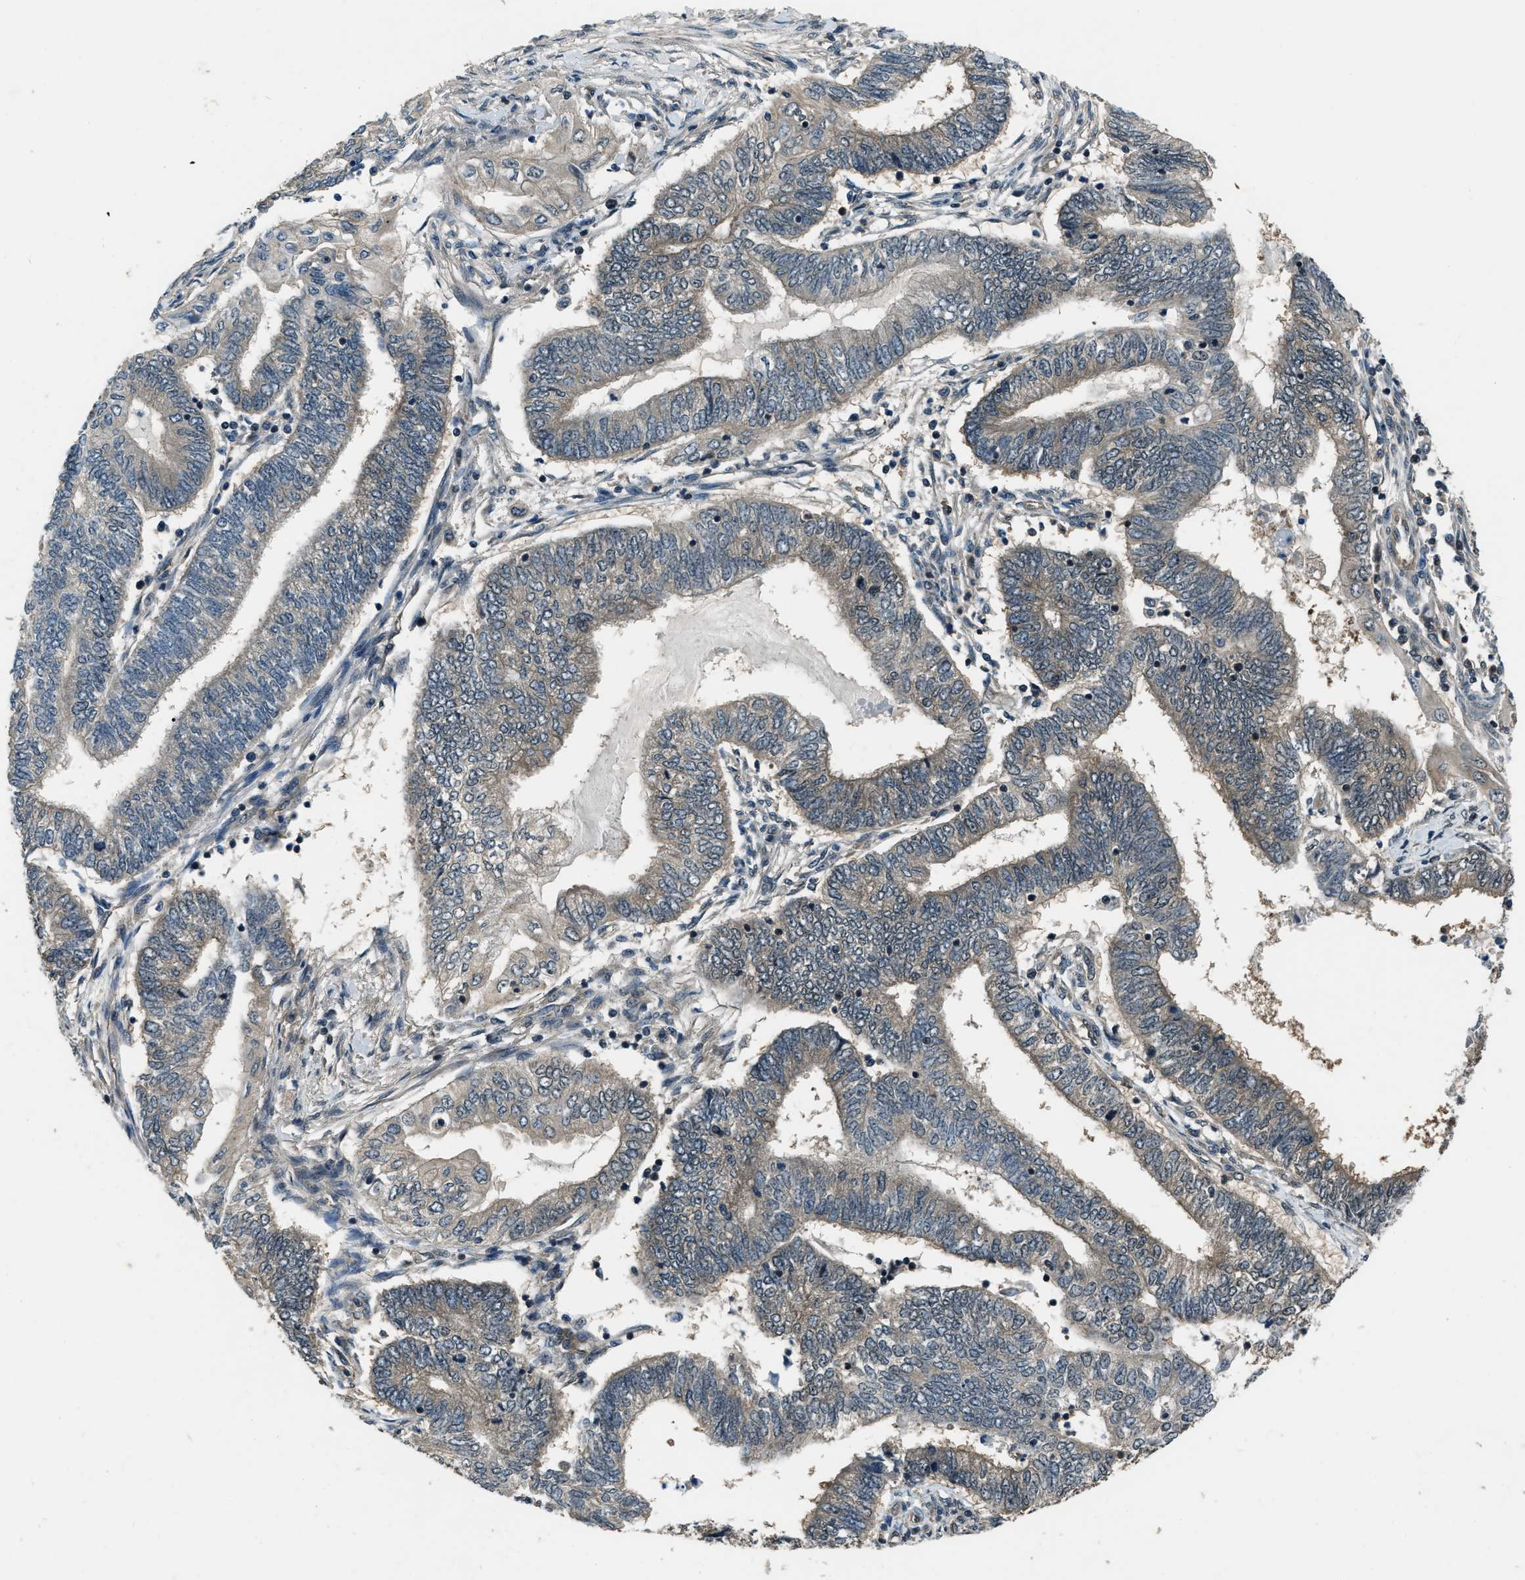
{"staining": {"intensity": "weak", "quantity": ">75%", "location": "cytoplasmic/membranous"}, "tissue": "endometrial cancer", "cell_type": "Tumor cells", "image_type": "cancer", "snomed": [{"axis": "morphology", "description": "Adenocarcinoma, NOS"}, {"axis": "topography", "description": "Uterus"}, {"axis": "topography", "description": "Endometrium"}], "caption": "Tumor cells display low levels of weak cytoplasmic/membranous staining in approximately >75% of cells in endometrial cancer (adenocarcinoma). (brown staining indicates protein expression, while blue staining denotes nuclei).", "gene": "NUDCD3", "patient": {"sex": "female", "age": 70}}